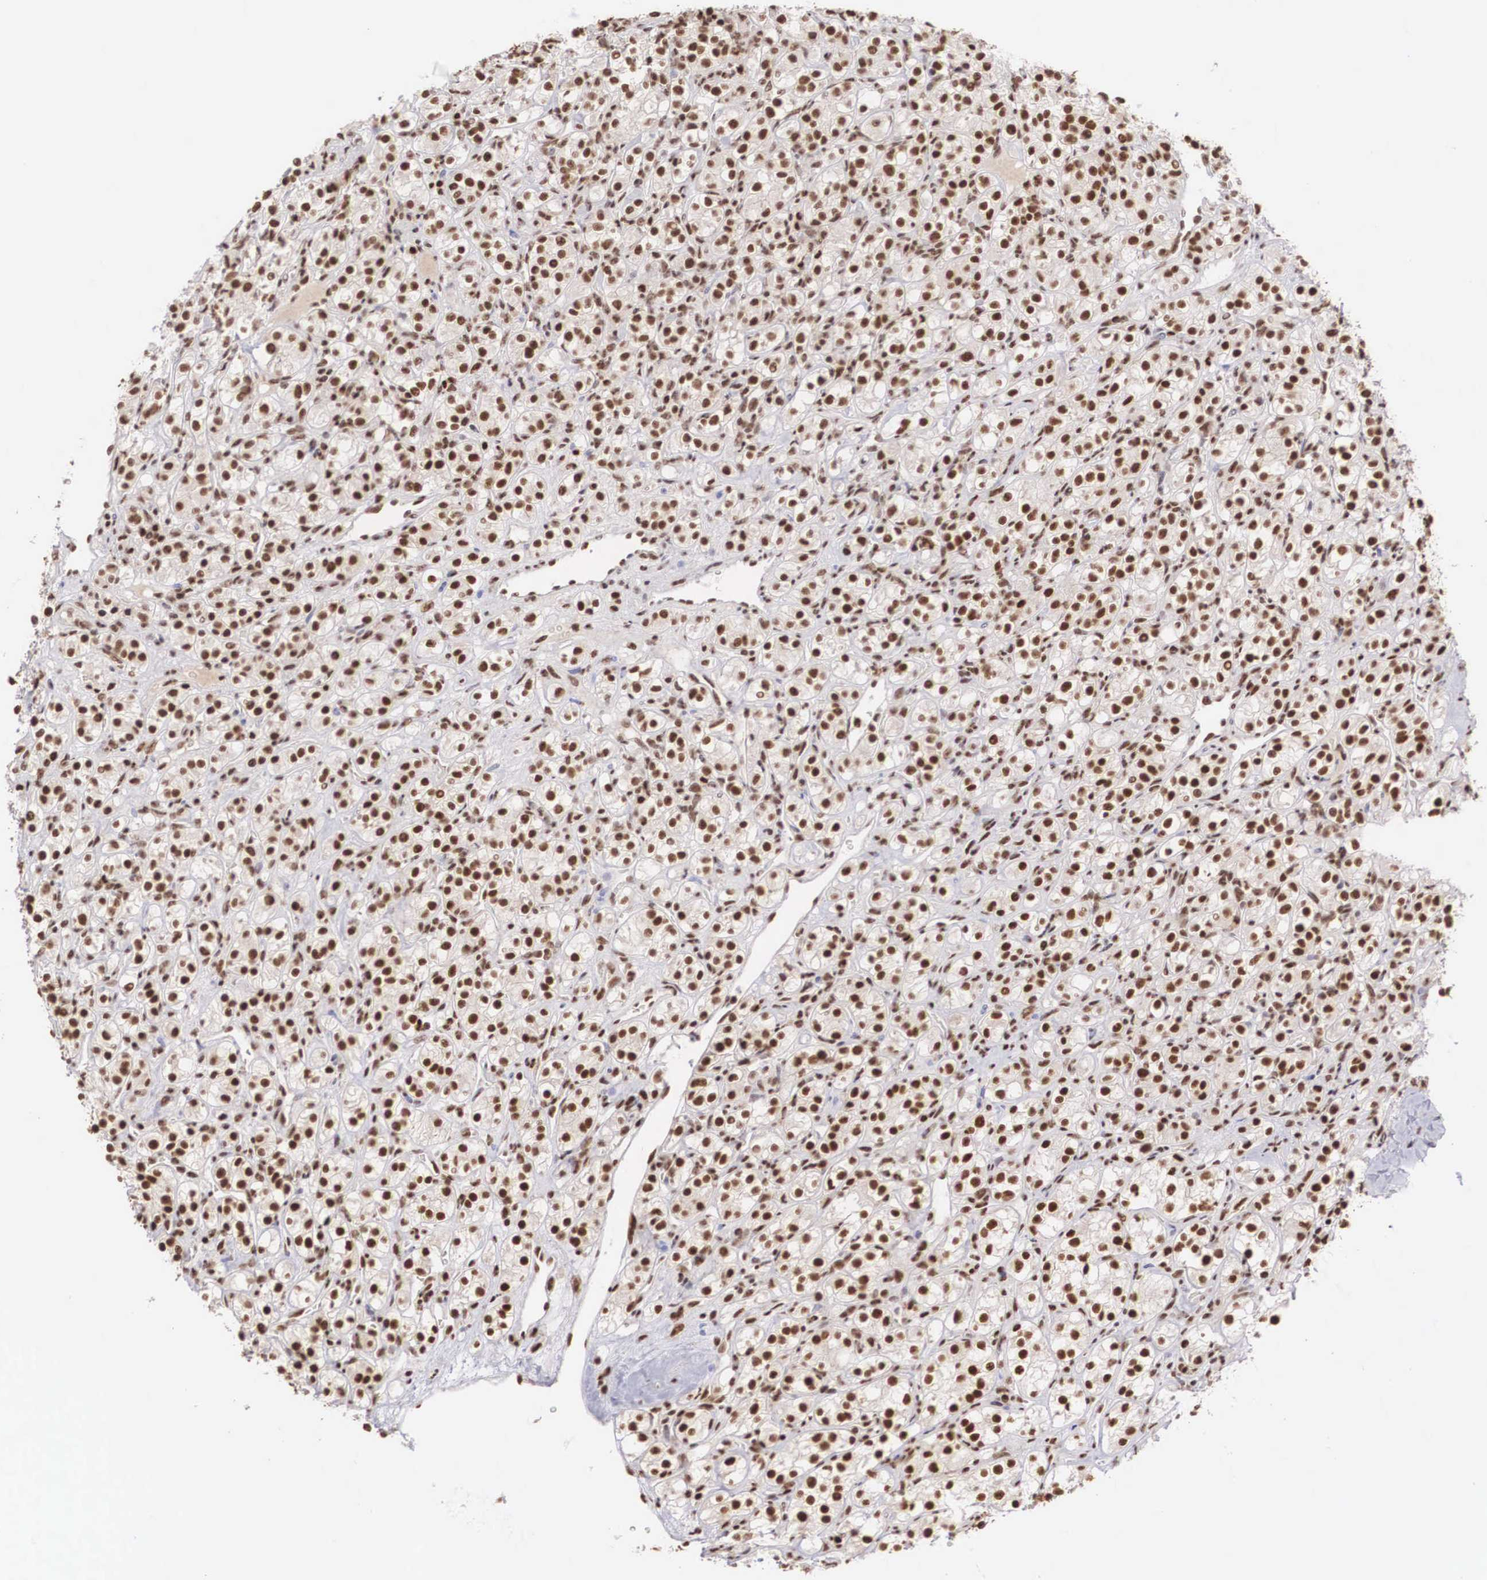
{"staining": {"intensity": "strong", "quantity": ">75%", "location": "nuclear"}, "tissue": "renal cancer", "cell_type": "Tumor cells", "image_type": "cancer", "snomed": [{"axis": "morphology", "description": "Adenocarcinoma, NOS"}, {"axis": "topography", "description": "Kidney"}], "caption": "Tumor cells demonstrate high levels of strong nuclear expression in approximately >75% of cells in adenocarcinoma (renal). (brown staining indicates protein expression, while blue staining denotes nuclei).", "gene": "HTATSF1", "patient": {"sex": "male", "age": 77}}